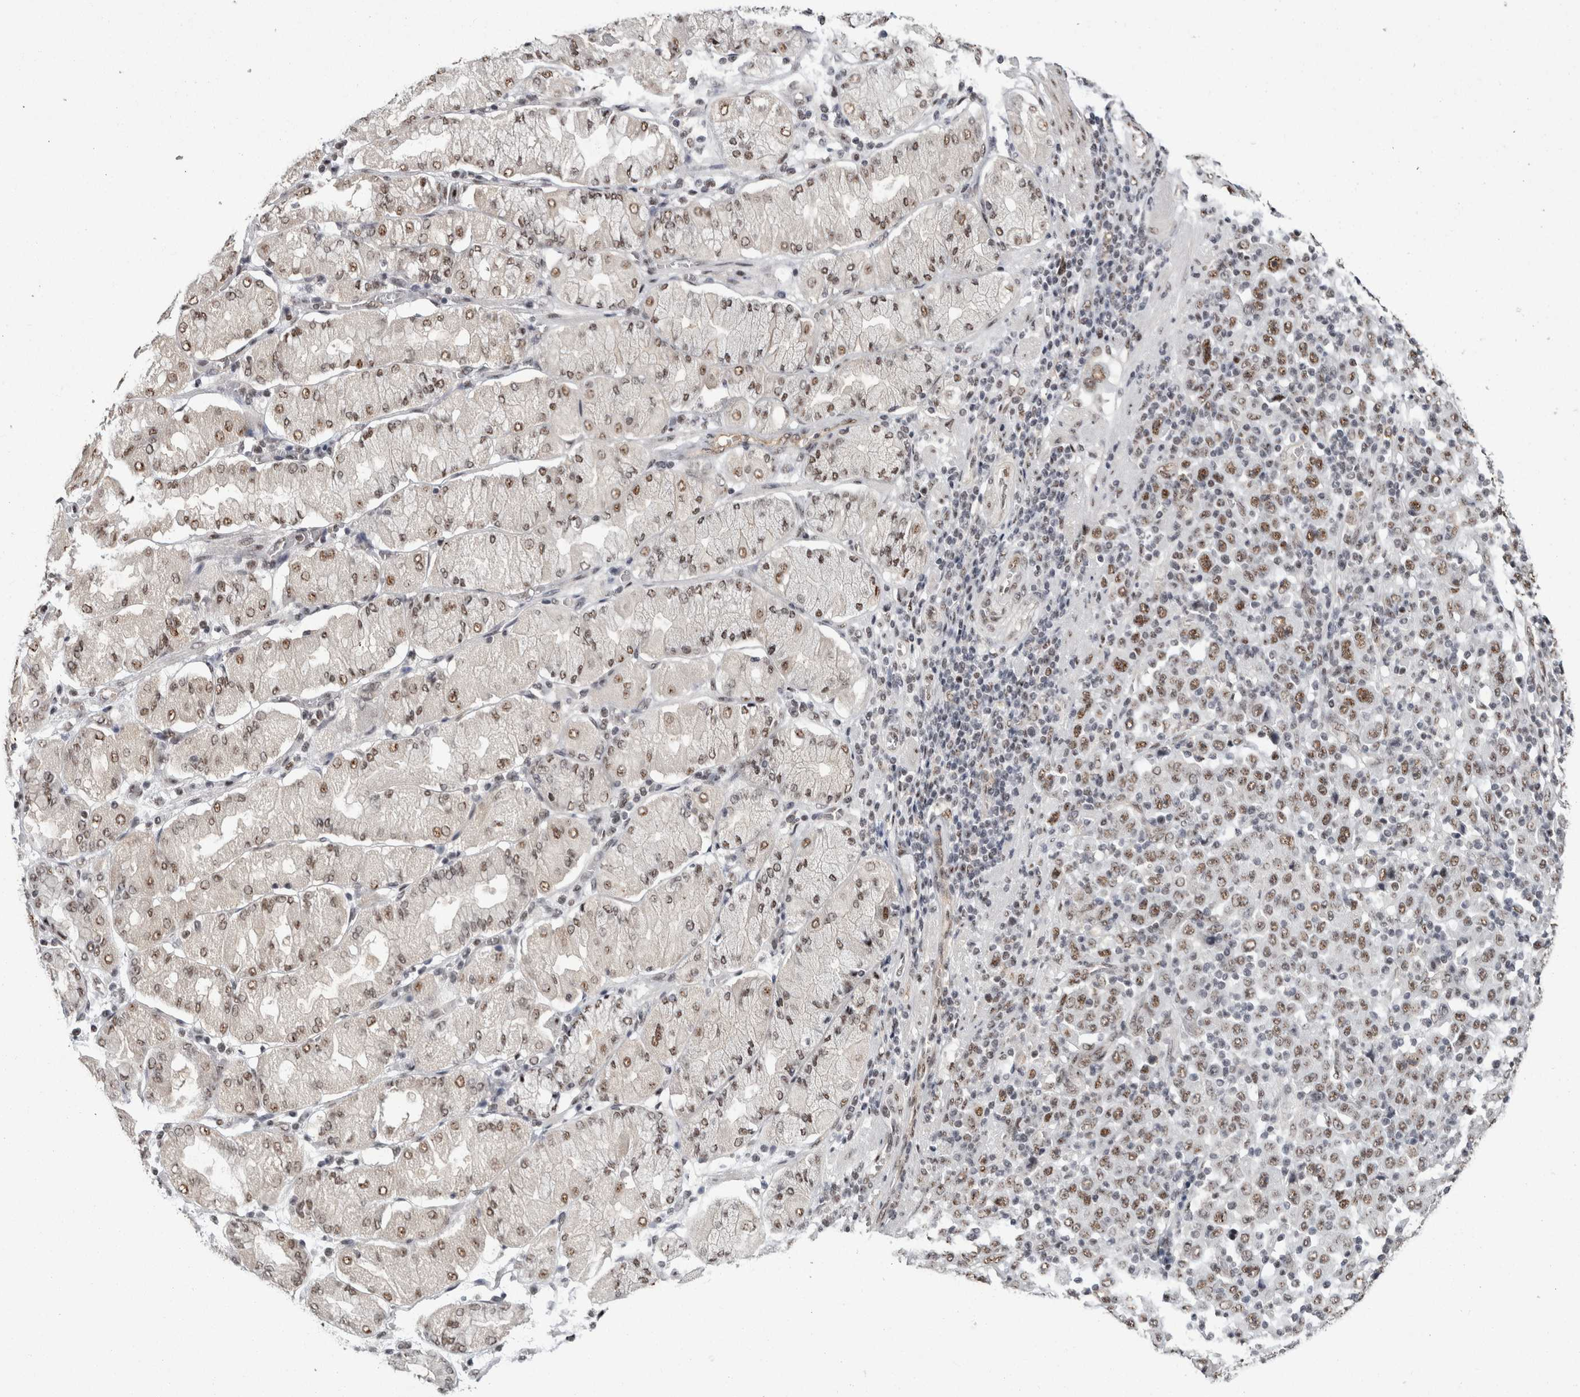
{"staining": {"intensity": "weak", "quantity": ">75%", "location": "nuclear"}, "tissue": "stomach cancer", "cell_type": "Tumor cells", "image_type": "cancer", "snomed": [{"axis": "morphology", "description": "Normal tissue, NOS"}, {"axis": "morphology", "description": "Adenocarcinoma, NOS"}, {"axis": "topography", "description": "Stomach, upper"}, {"axis": "topography", "description": "Stomach"}], "caption": "High-power microscopy captured an immunohistochemistry image of stomach cancer (adenocarcinoma), revealing weak nuclear positivity in about >75% of tumor cells.", "gene": "MKNK1", "patient": {"sex": "male", "age": 59}}